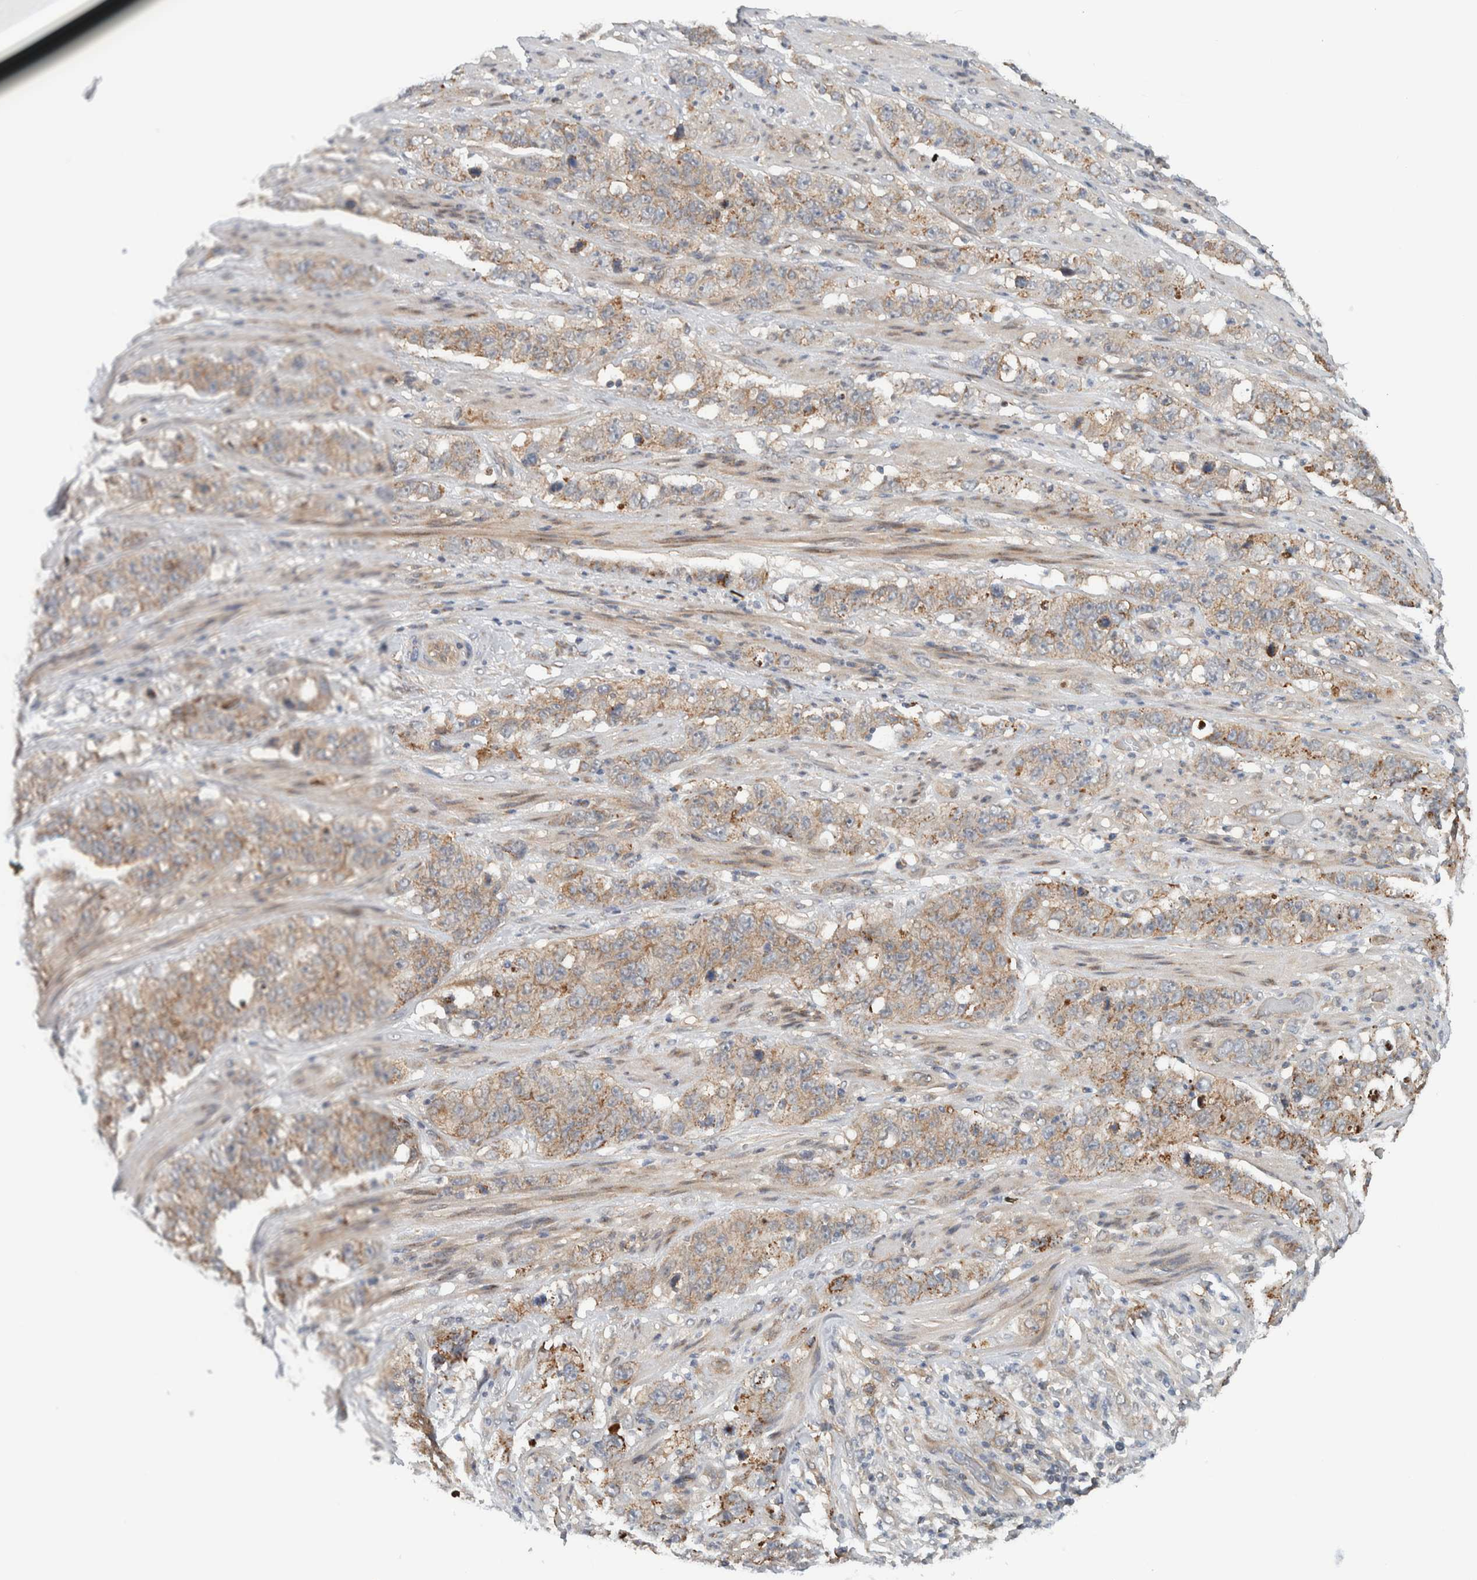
{"staining": {"intensity": "moderate", "quantity": ">75%", "location": "cytoplasmic/membranous"}, "tissue": "stomach cancer", "cell_type": "Tumor cells", "image_type": "cancer", "snomed": [{"axis": "morphology", "description": "Adenocarcinoma, NOS"}, {"axis": "topography", "description": "Stomach"}], "caption": "A histopathology image of human stomach adenocarcinoma stained for a protein displays moderate cytoplasmic/membranous brown staining in tumor cells.", "gene": "RERE", "patient": {"sex": "male", "age": 48}}